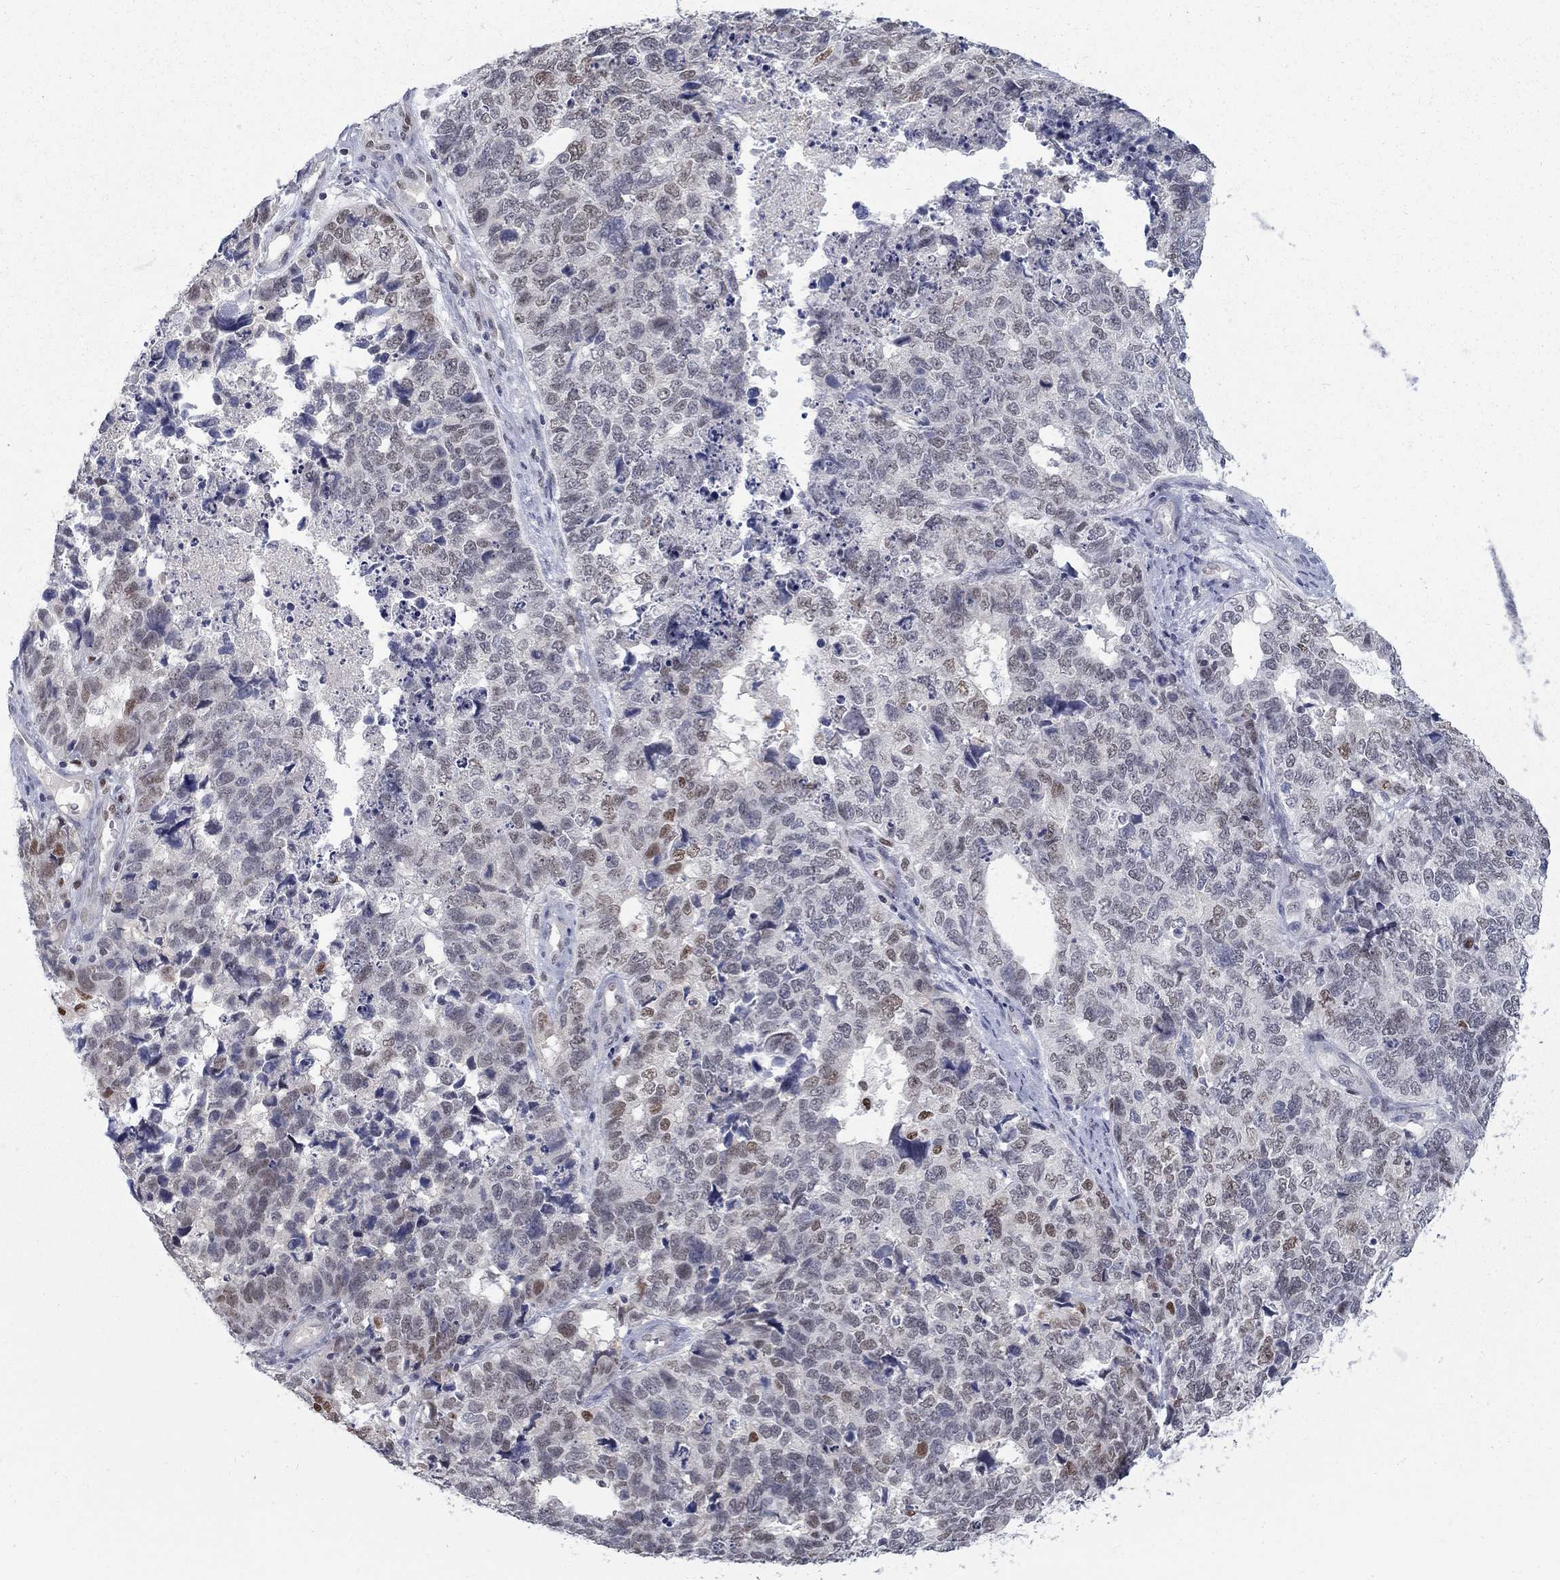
{"staining": {"intensity": "moderate", "quantity": "<25%", "location": "nuclear"}, "tissue": "cervical cancer", "cell_type": "Tumor cells", "image_type": "cancer", "snomed": [{"axis": "morphology", "description": "Squamous cell carcinoma, NOS"}, {"axis": "topography", "description": "Cervix"}], "caption": "Human cervical cancer (squamous cell carcinoma) stained for a protein (brown) exhibits moderate nuclear positive staining in about <25% of tumor cells.", "gene": "GCFC2", "patient": {"sex": "female", "age": 63}}